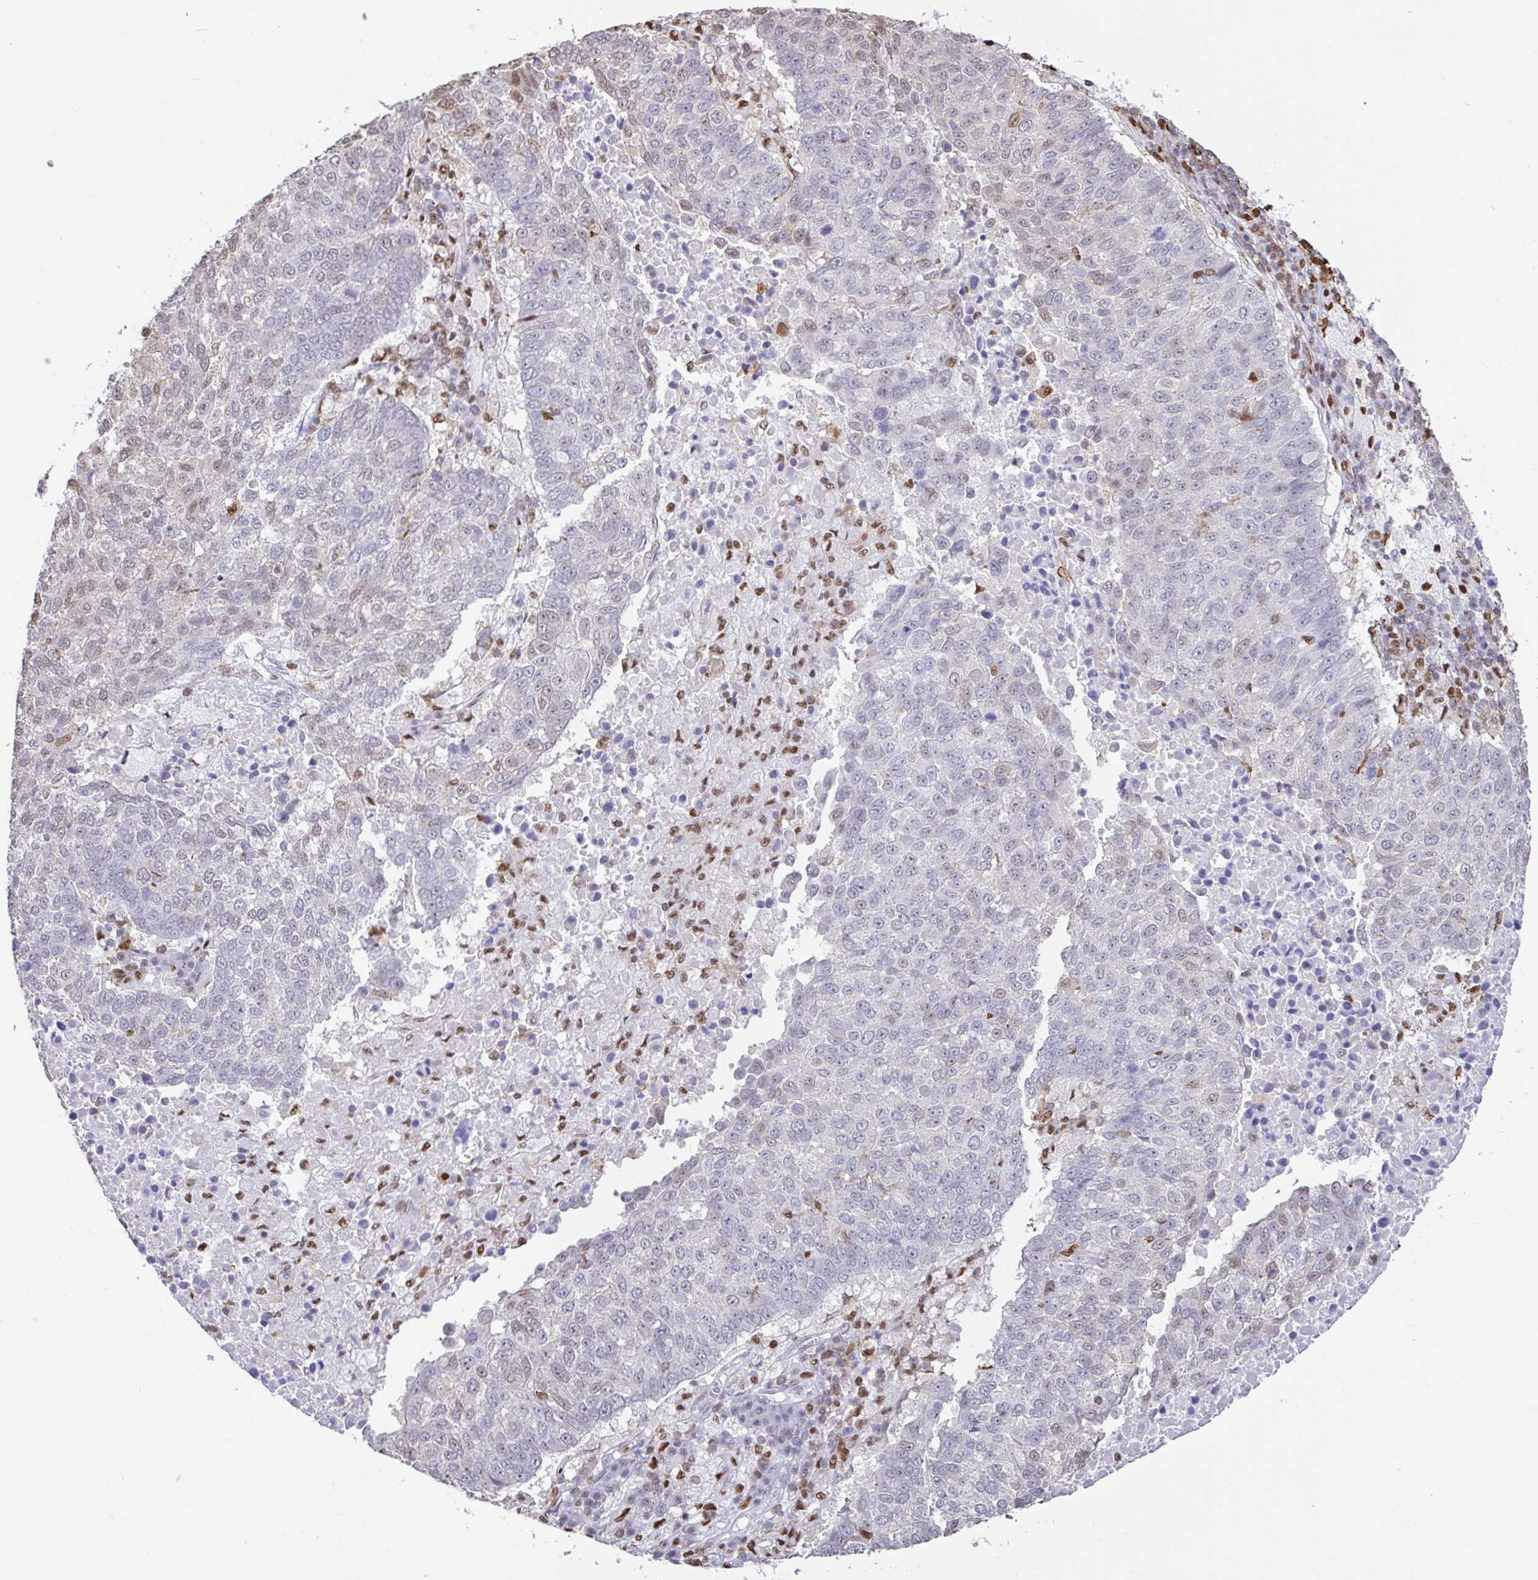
{"staining": {"intensity": "weak", "quantity": "<25%", "location": "nuclear"}, "tissue": "lung cancer", "cell_type": "Tumor cells", "image_type": "cancer", "snomed": [{"axis": "morphology", "description": "Squamous cell carcinoma, NOS"}, {"axis": "topography", "description": "Lung"}], "caption": "The photomicrograph demonstrates no significant staining in tumor cells of lung cancer. The staining is performed using DAB (3,3'-diaminobenzidine) brown chromogen with nuclei counter-stained in using hematoxylin.", "gene": "BTBD10", "patient": {"sex": "male", "age": 73}}